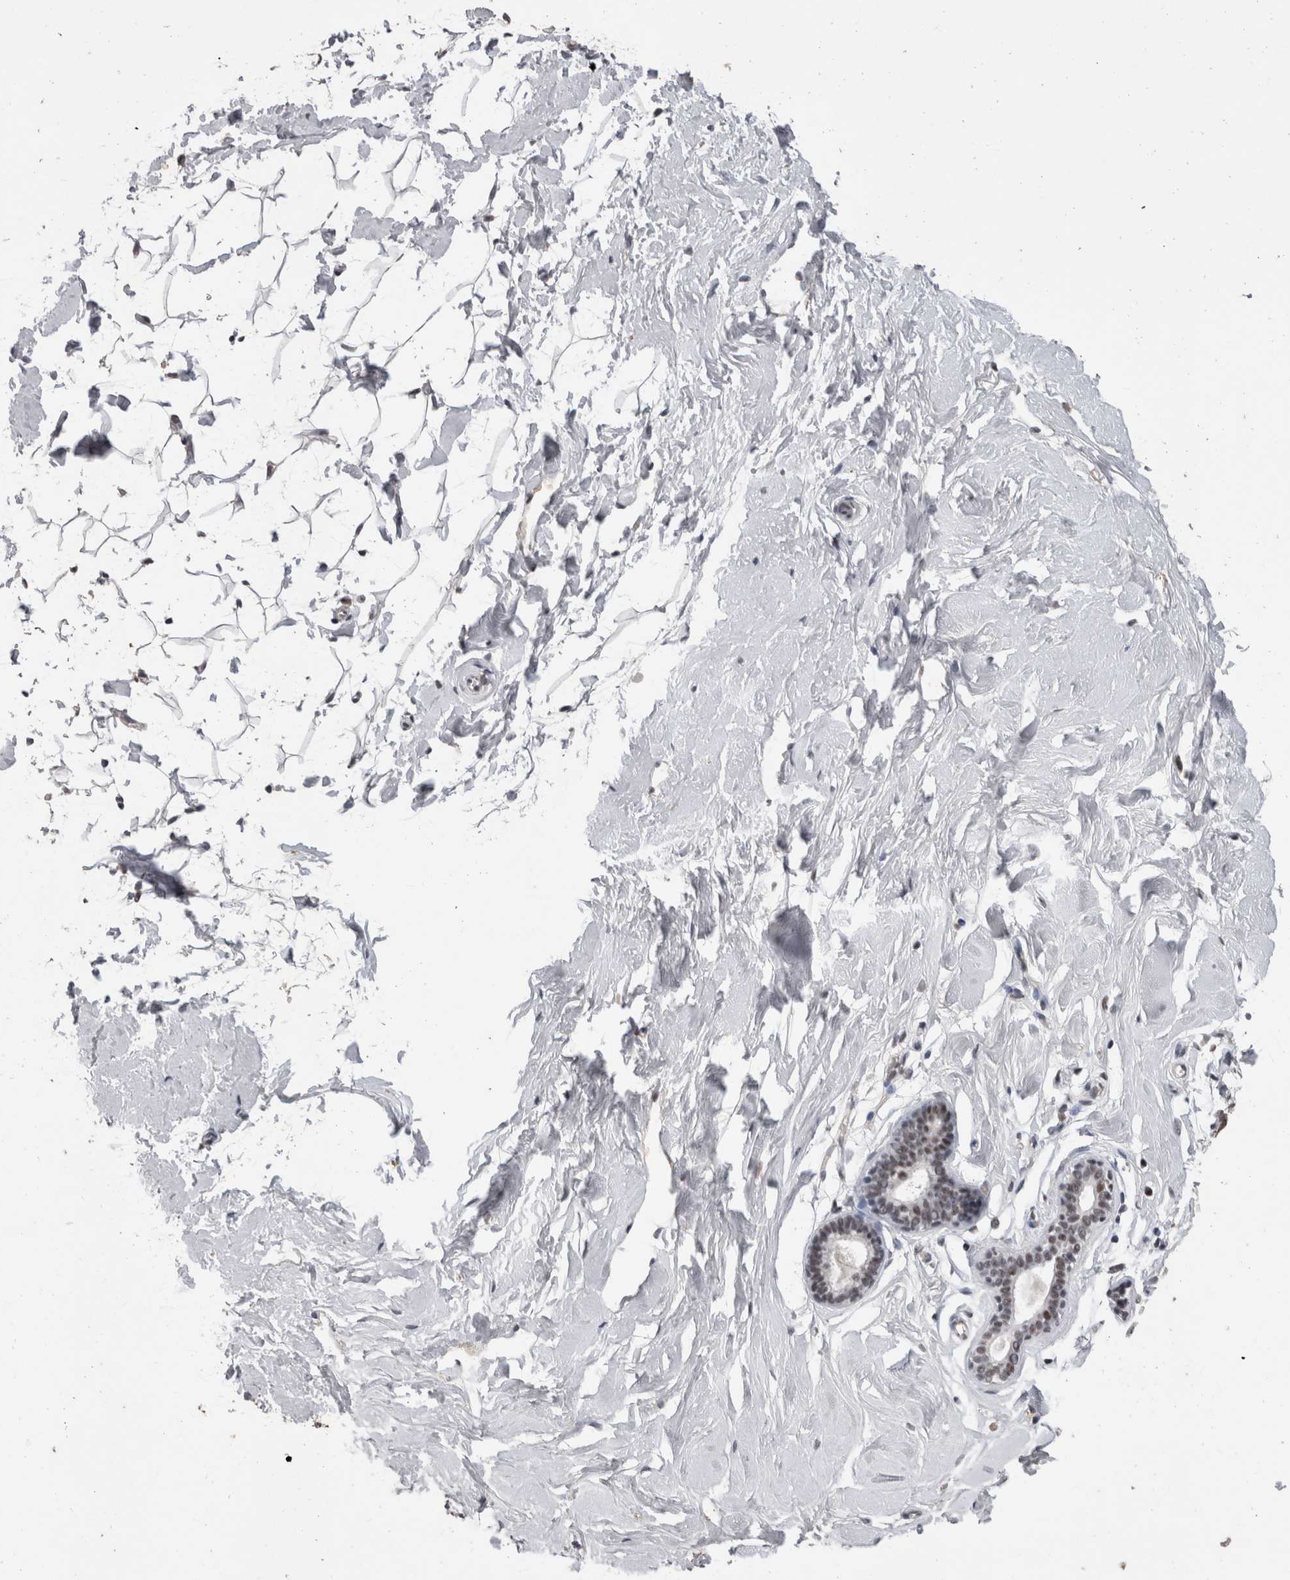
{"staining": {"intensity": "negative", "quantity": "none", "location": "none"}, "tissue": "breast", "cell_type": "Adipocytes", "image_type": "normal", "snomed": [{"axis": "morphology", "description": "Normal tissue, NOS"}, {"axis": "topography", "description": "Breast"}], "caption": "DAB (3,3'-diaminobenzidine) immunohistochemical staining of benign breast shows no significant staining in adipocytes. (DAB immunohistochemistry (IHC) with hematoxylin counter stain).", "gene": "DDX17", "patient": {"sex": "female", "age": 23}}